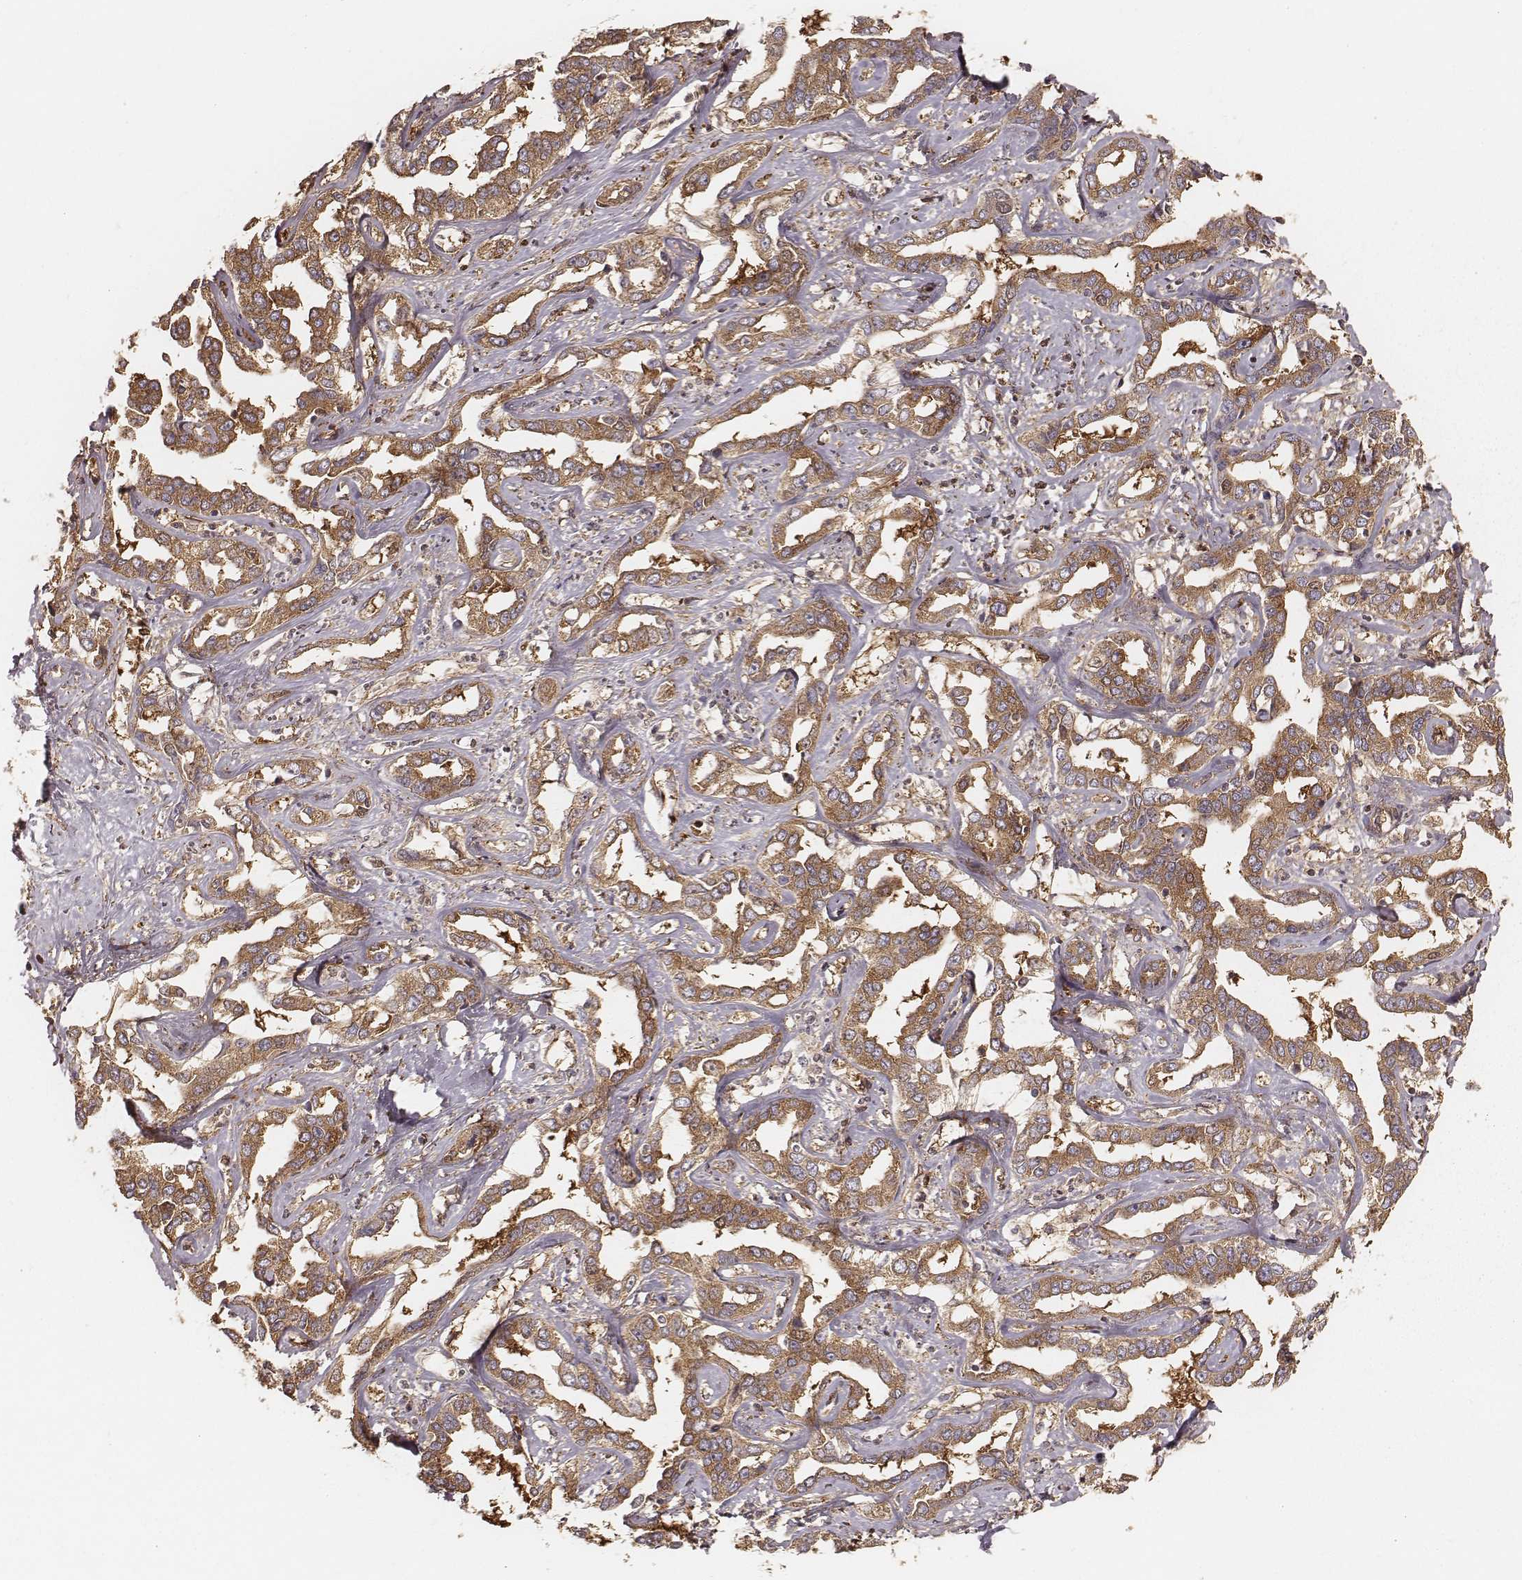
{"staining": {"intensity": "moderate", "quantity": ">75%", "location": "cytoplasmic/membranous"}, "tissue": "liver cancer", "cell_type": "Tumor cells", "image_type": "cancer", "snomed": [{"axis": "morphology", "description": "Cholangiocarcinoma"}, {"axis": "topography", "description": "Liver"}], "caption": "This micrograph displays liver cholangiocarcinoma stained with IHC to label a protein in brown. The cytoplasmic/membranous of tumor cells show moderate positivity for the protein. Nuclei are counter-stained blue.", "gene": "CARS1", "patient": {"sex": "male", "age": 59}}